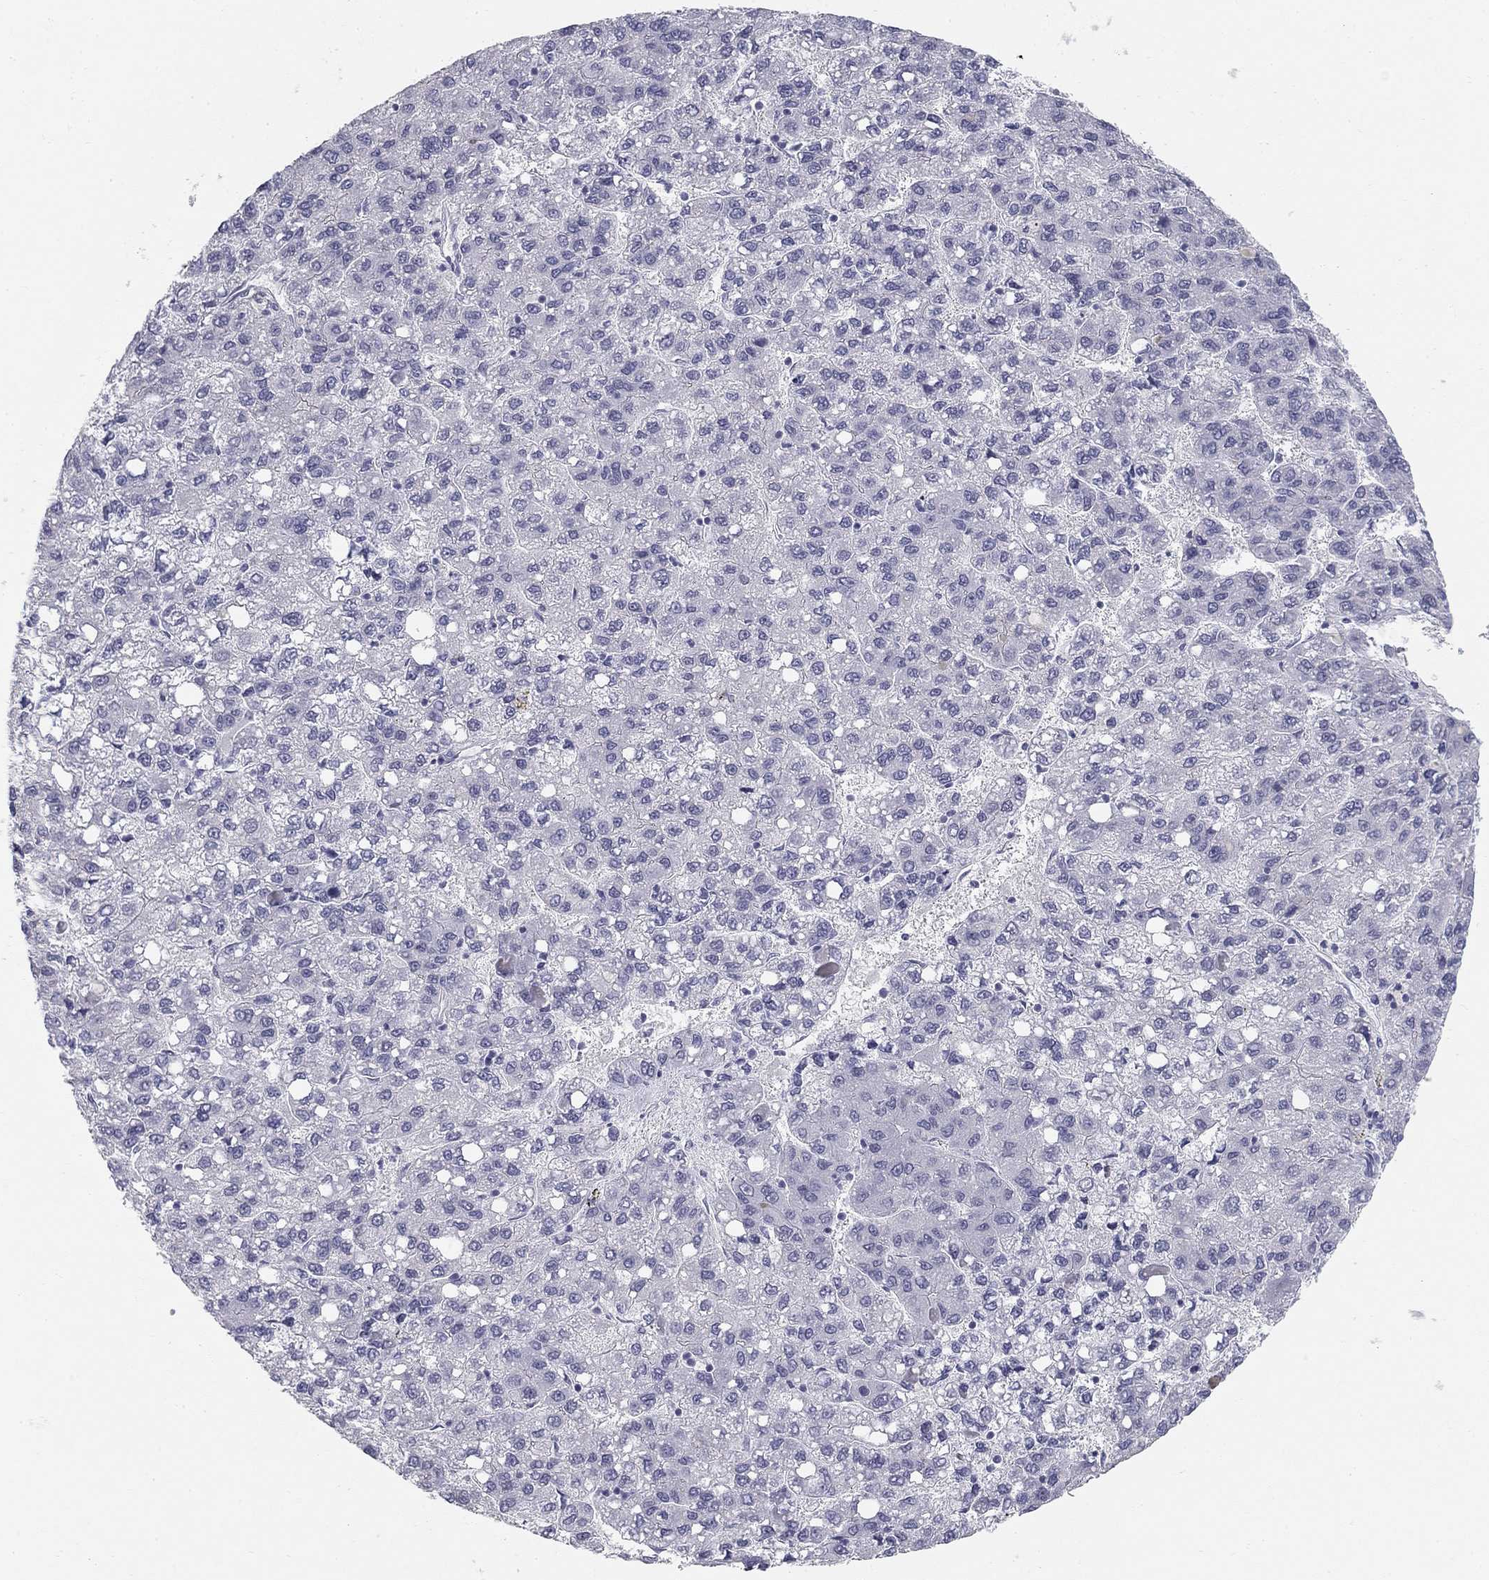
{"staining": {"intensity": "negative", "quantity": "none", "location": "none"}, "tissue": "liver cancer", "cell_type": "Tumor cells", "image_type": "cancer", "snomed": [{"axis": "morphology", "description": "Carcinoma, Hepatocellular, NOS"}, {"axis": "topography", "description": "Liver"}], "caption": "Immunohistochemistry of hepatocellular carcinoma (liver) displays no positivity in tumor cells.", "gene": "SULT2B1", "patient": {"sex": "female", "age": 82}}